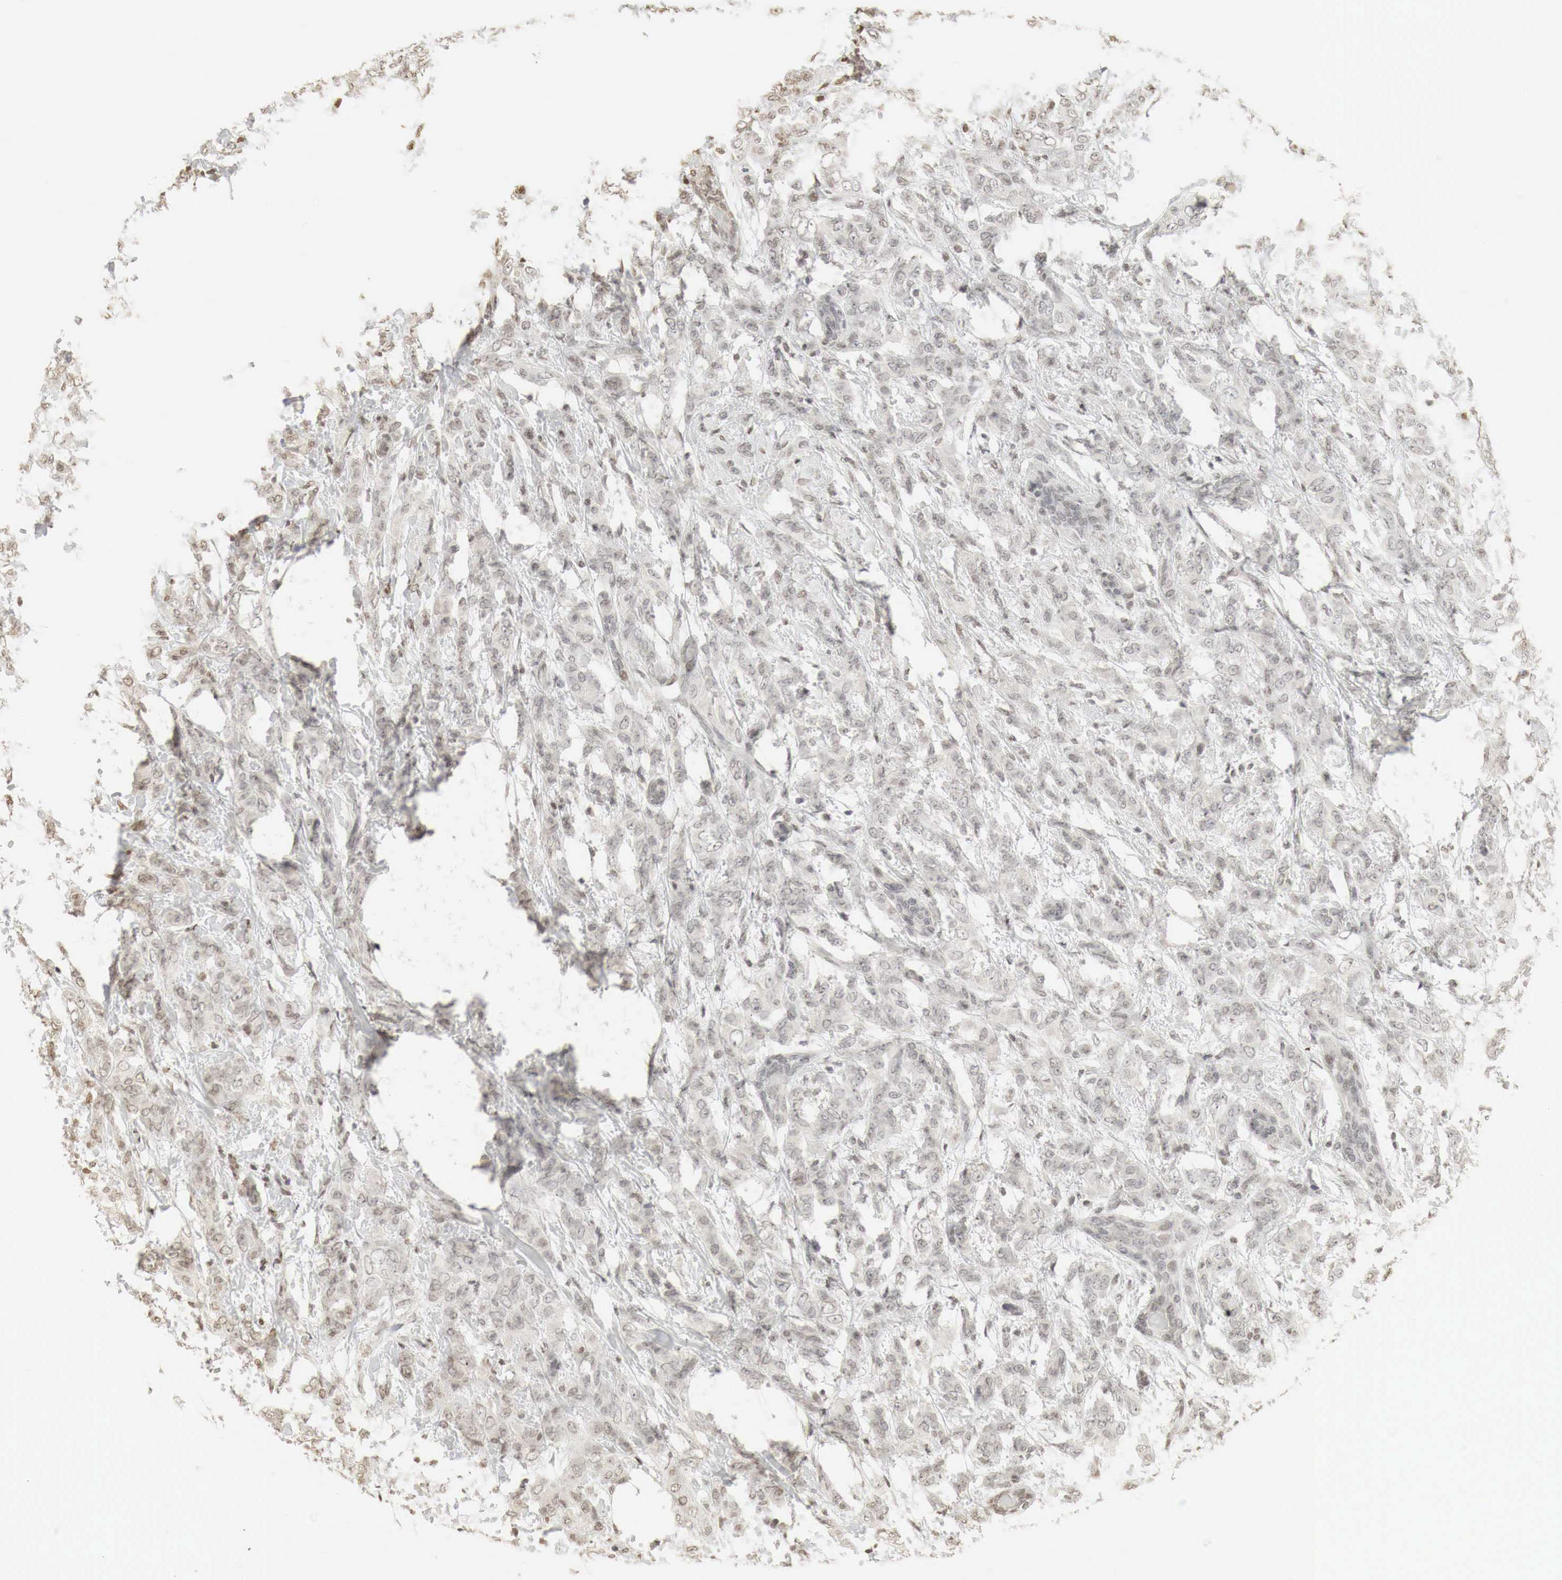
{"staining": {"intensity": "weak", "quantity": "25%-75%", "location": "cytoplasmic/membranous,nuclear"}, "tissue": "breast cancer", "cell_type": "Tumor cells", "image_type": "cancer", "snomed": [{"axis": "morphology", "description": "Duct carcinoma"}, {"axis": "topography", "description": "Breast"}], "caption": "Immunohistochemical staining of human invasive ductal carcinoma (breast) demonstrates low levels of weak cytoplasmic/membranous and nuclear protein staining in about 25%-75% of tumor cells.", "gene": "ERBB4", "patient": {"sex": "female", "age": 53}}